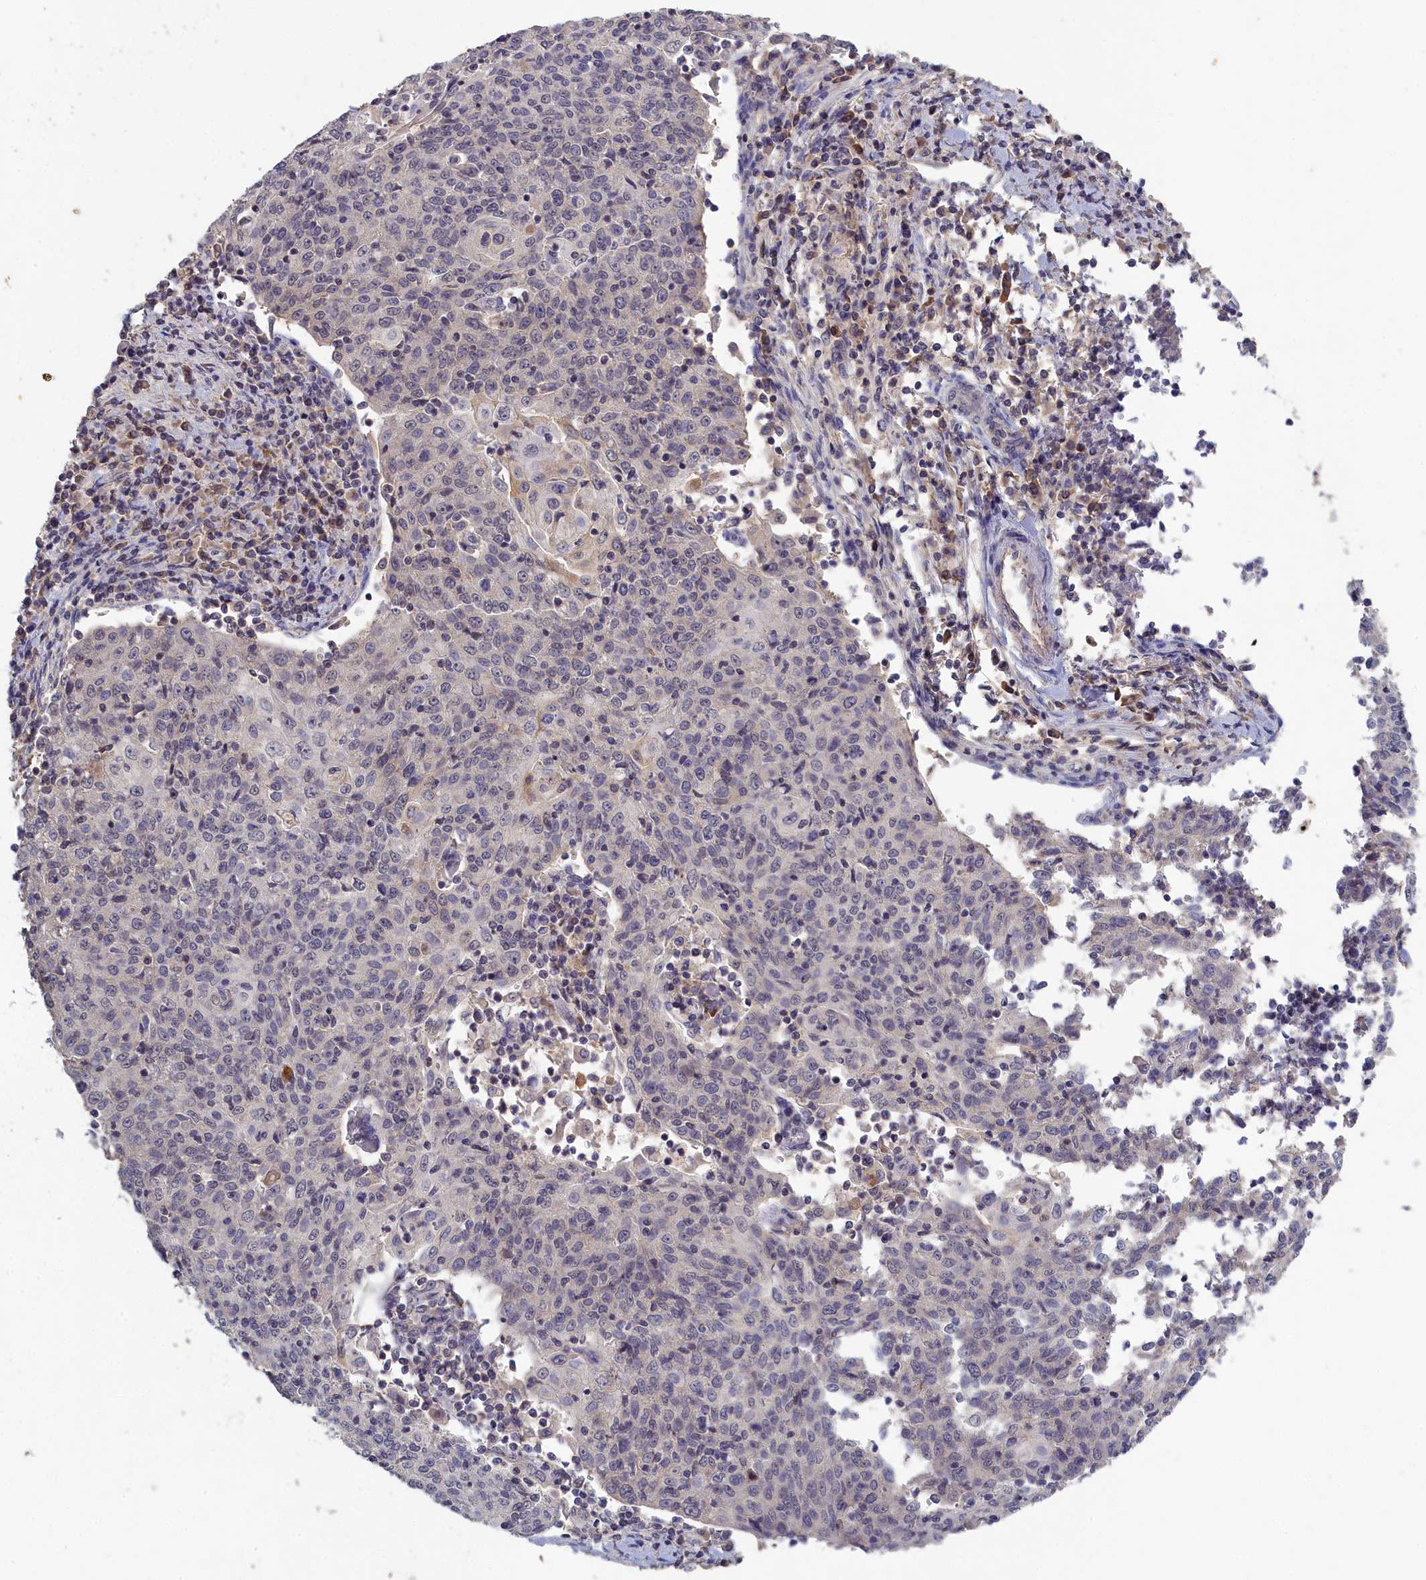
{"staining": {"intensity": "negative", "quantity": "none", "location": "none"}, "tissue": "cervical cancer", "cell_type": "Tumor cells", "image_type": "cancer", "snomed": [{"axis": "morphology", "description": "Squamous cell carcinoma, NOS"}, {"axis": "topography", "description": "Cervix"}], "caption": "Image shows no protein expression in tumor cells of cervical squamous cell carcinoma tissue.", "gene": "CELF5", "patient": {"sex": "female", "age": 48}}